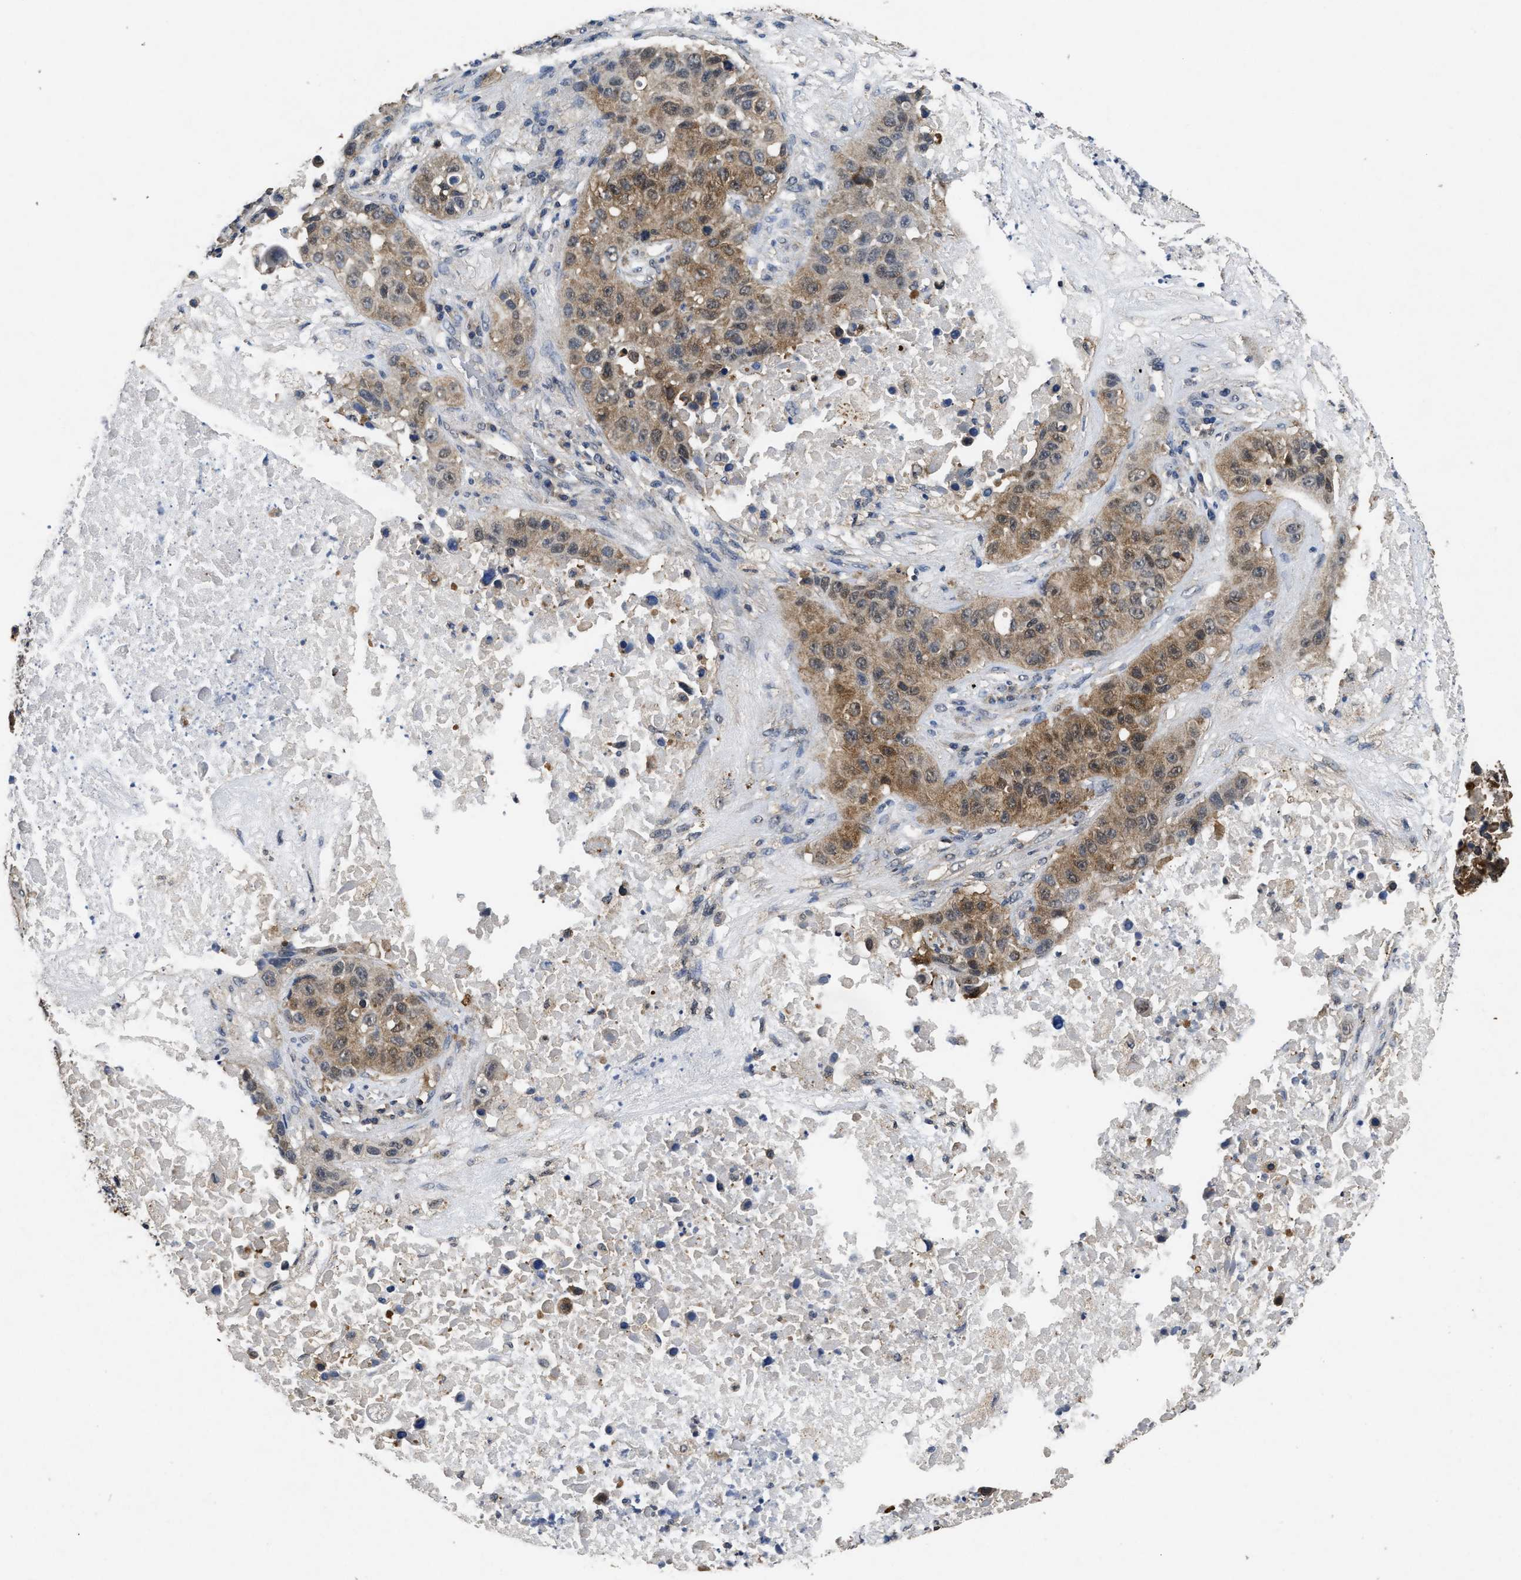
{"staining": {"intensity": "moderate", "quantity": ">75%", "location": "cytoplasmic/membranous"}, "tissue": "lung cancer", "cell_type": "Tumor cells", "image_type": "cancer", "snomed": [{"axis": "morphology", "description": "Squamous cell carcinoma, NOS"}, {"axis": "topography", "description": "Lung"}], "caption": "DAB immunohistochemical staining of lung cancer reveals moderate cytoplasmic/membranous protein staining in about >75% of tumor cells.", "gene": "ACAT2", "patient": {"sex": "male", "age": 57}}